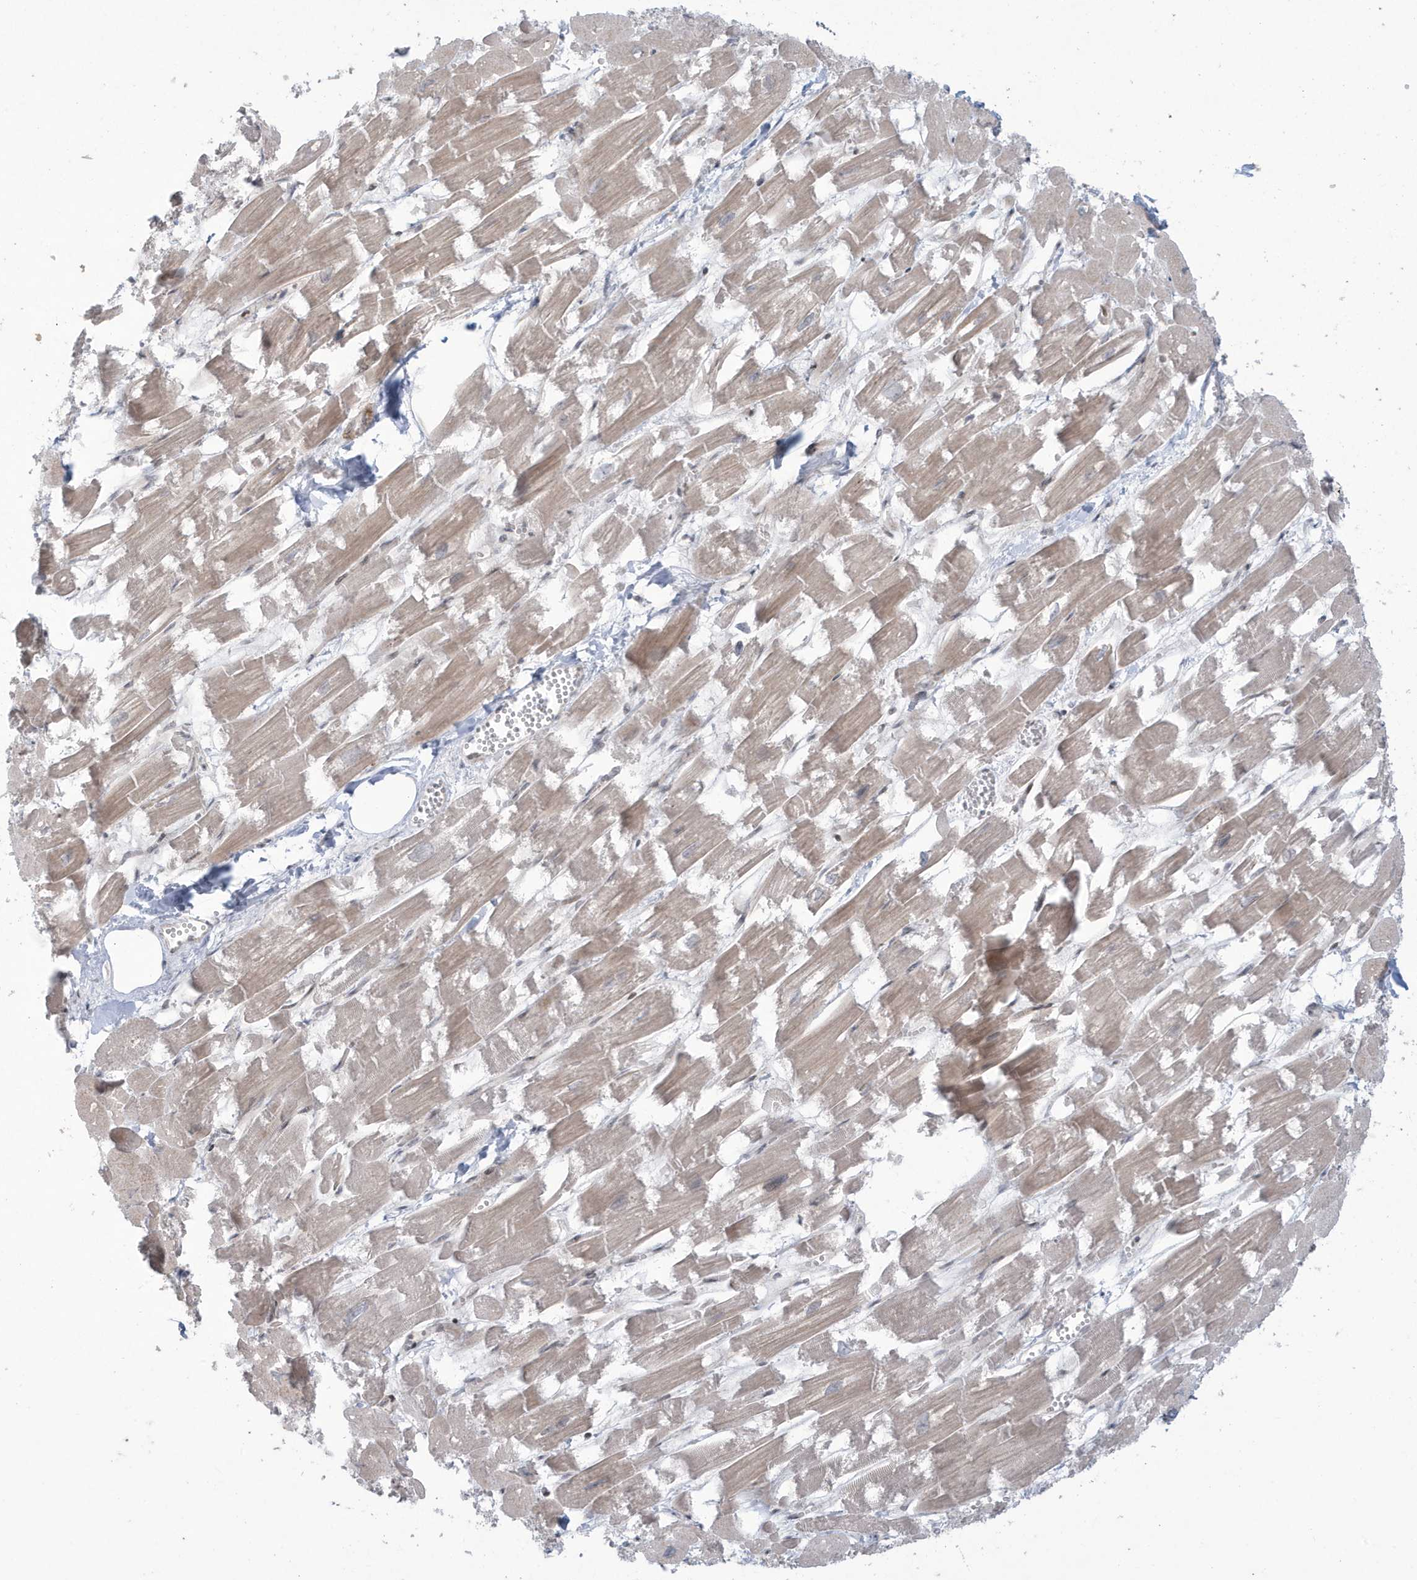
{"staining": {"intensity": "weak", "quantity": ">75%", "location": "cytoplasmic/membranous"}, "tissue": "heart muscle", "cell_type": "Cardiomyocytes", "image_type": "normal", "snomed": [{"axis": "morphology", "description": "Normal tissue, NOS"}, {"axis": "topography", "description": "Heart"}], "caption": "Immunohistochemical staining of unremarkable human heart muscle demonstrates >75% levels of weak cytoplasmic/membranous protein staining in approximately >75% of cardiomyocytes. Nuclei are stained in blue.", "gene": "C1orf52", "patient": {"sex": "male", "age": 54}}